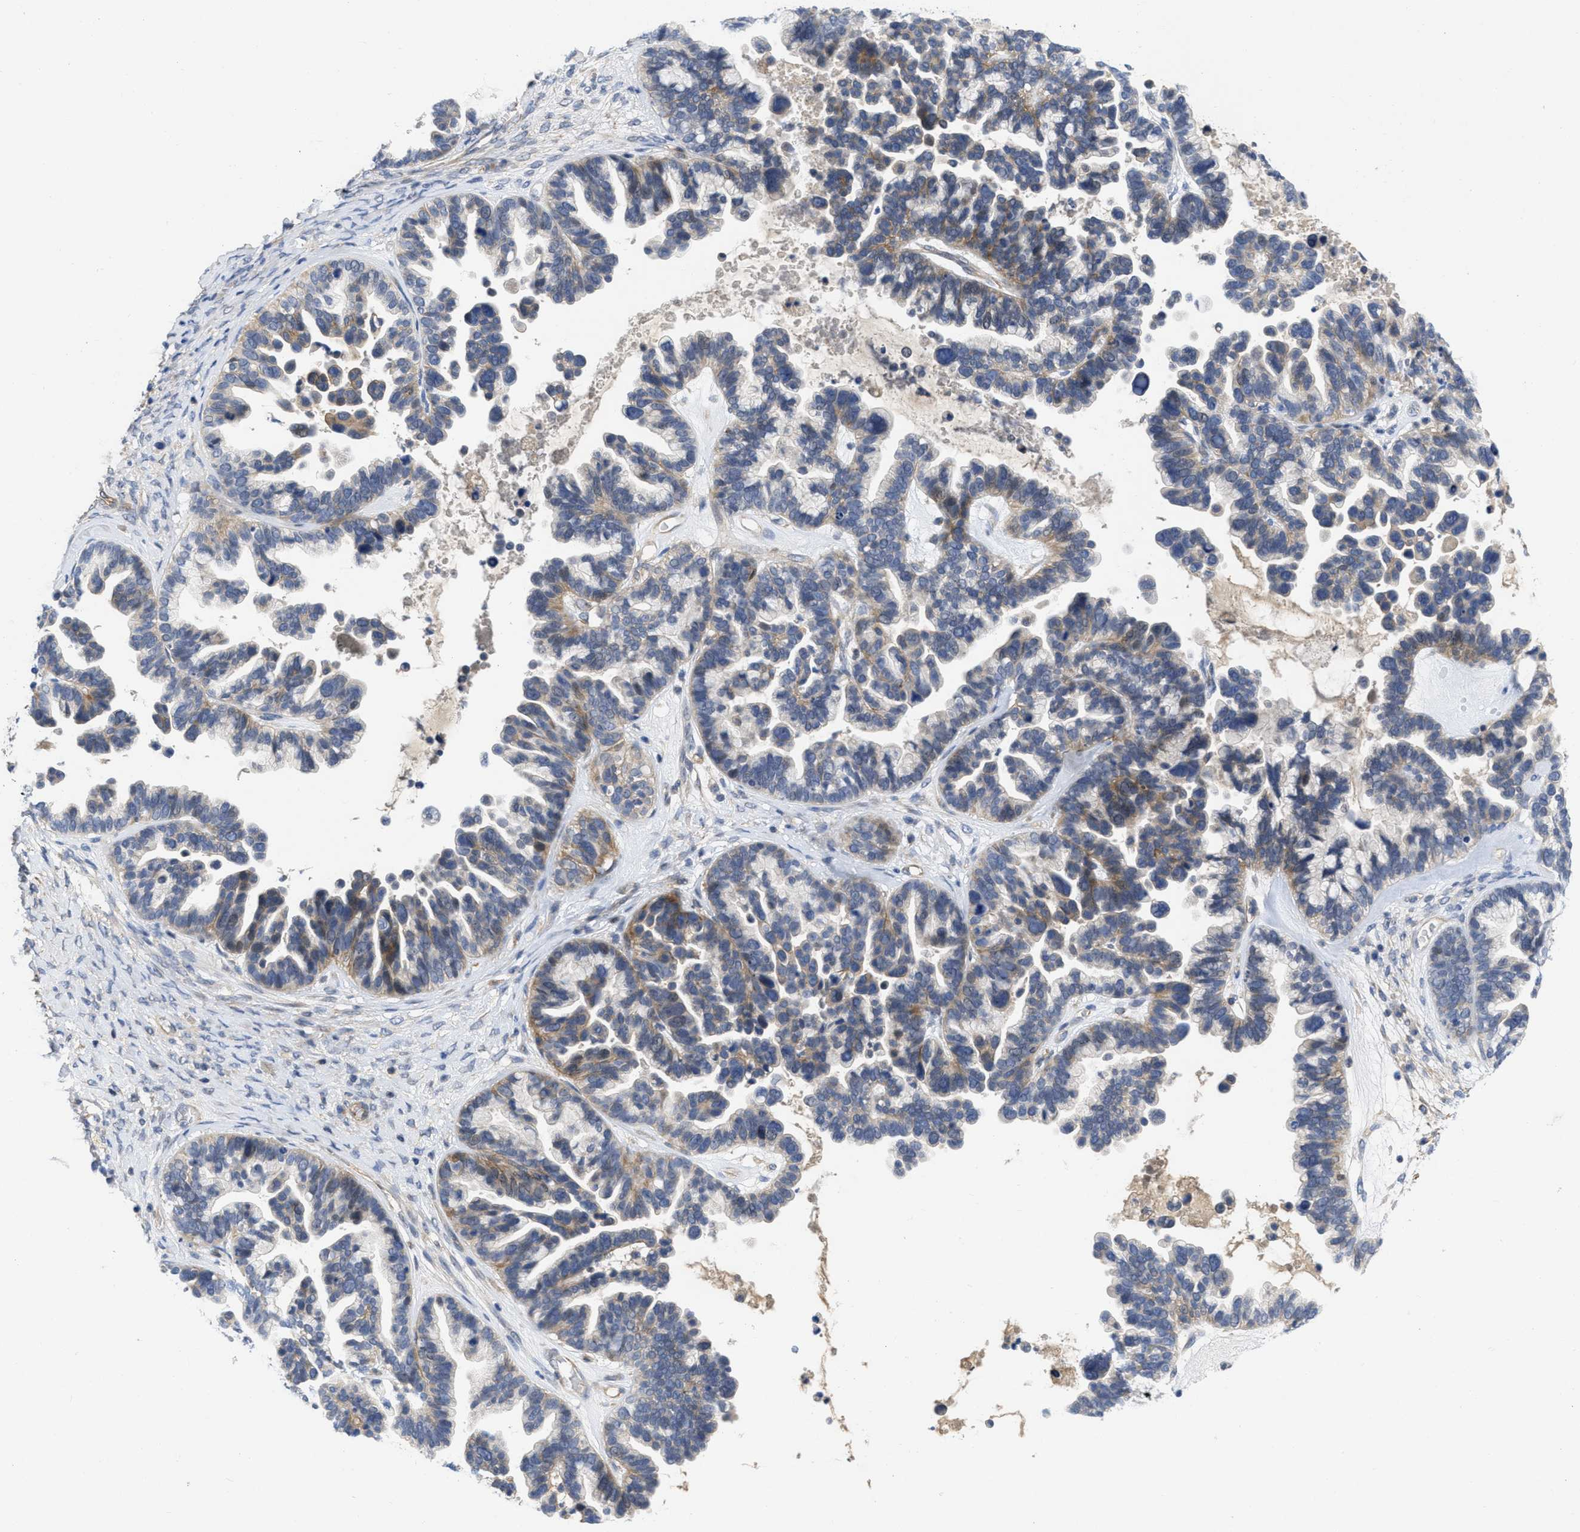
{"staining": {"intensity": "weak", "quantity": "25%-75%", "location": "cytoplasmic/membranous"}, "tissue": "ovarian cancer", "cell_type": "Tumor cells", "image_type": "cancer", "snomed": [{"axis": "morphology", "description": "Cystadenocarcinoma, serous, NOS"}, {"axis": "topography", "description": "Ovary"}], "caption": "Tumor cells show weak cytoplasmic/membranous positivity in about 25%-75% of cells in ovarian serous cystadenocarcinoma.", "gene": "ARHGEF26", "patient": {"sex": "female", "age": 56}}